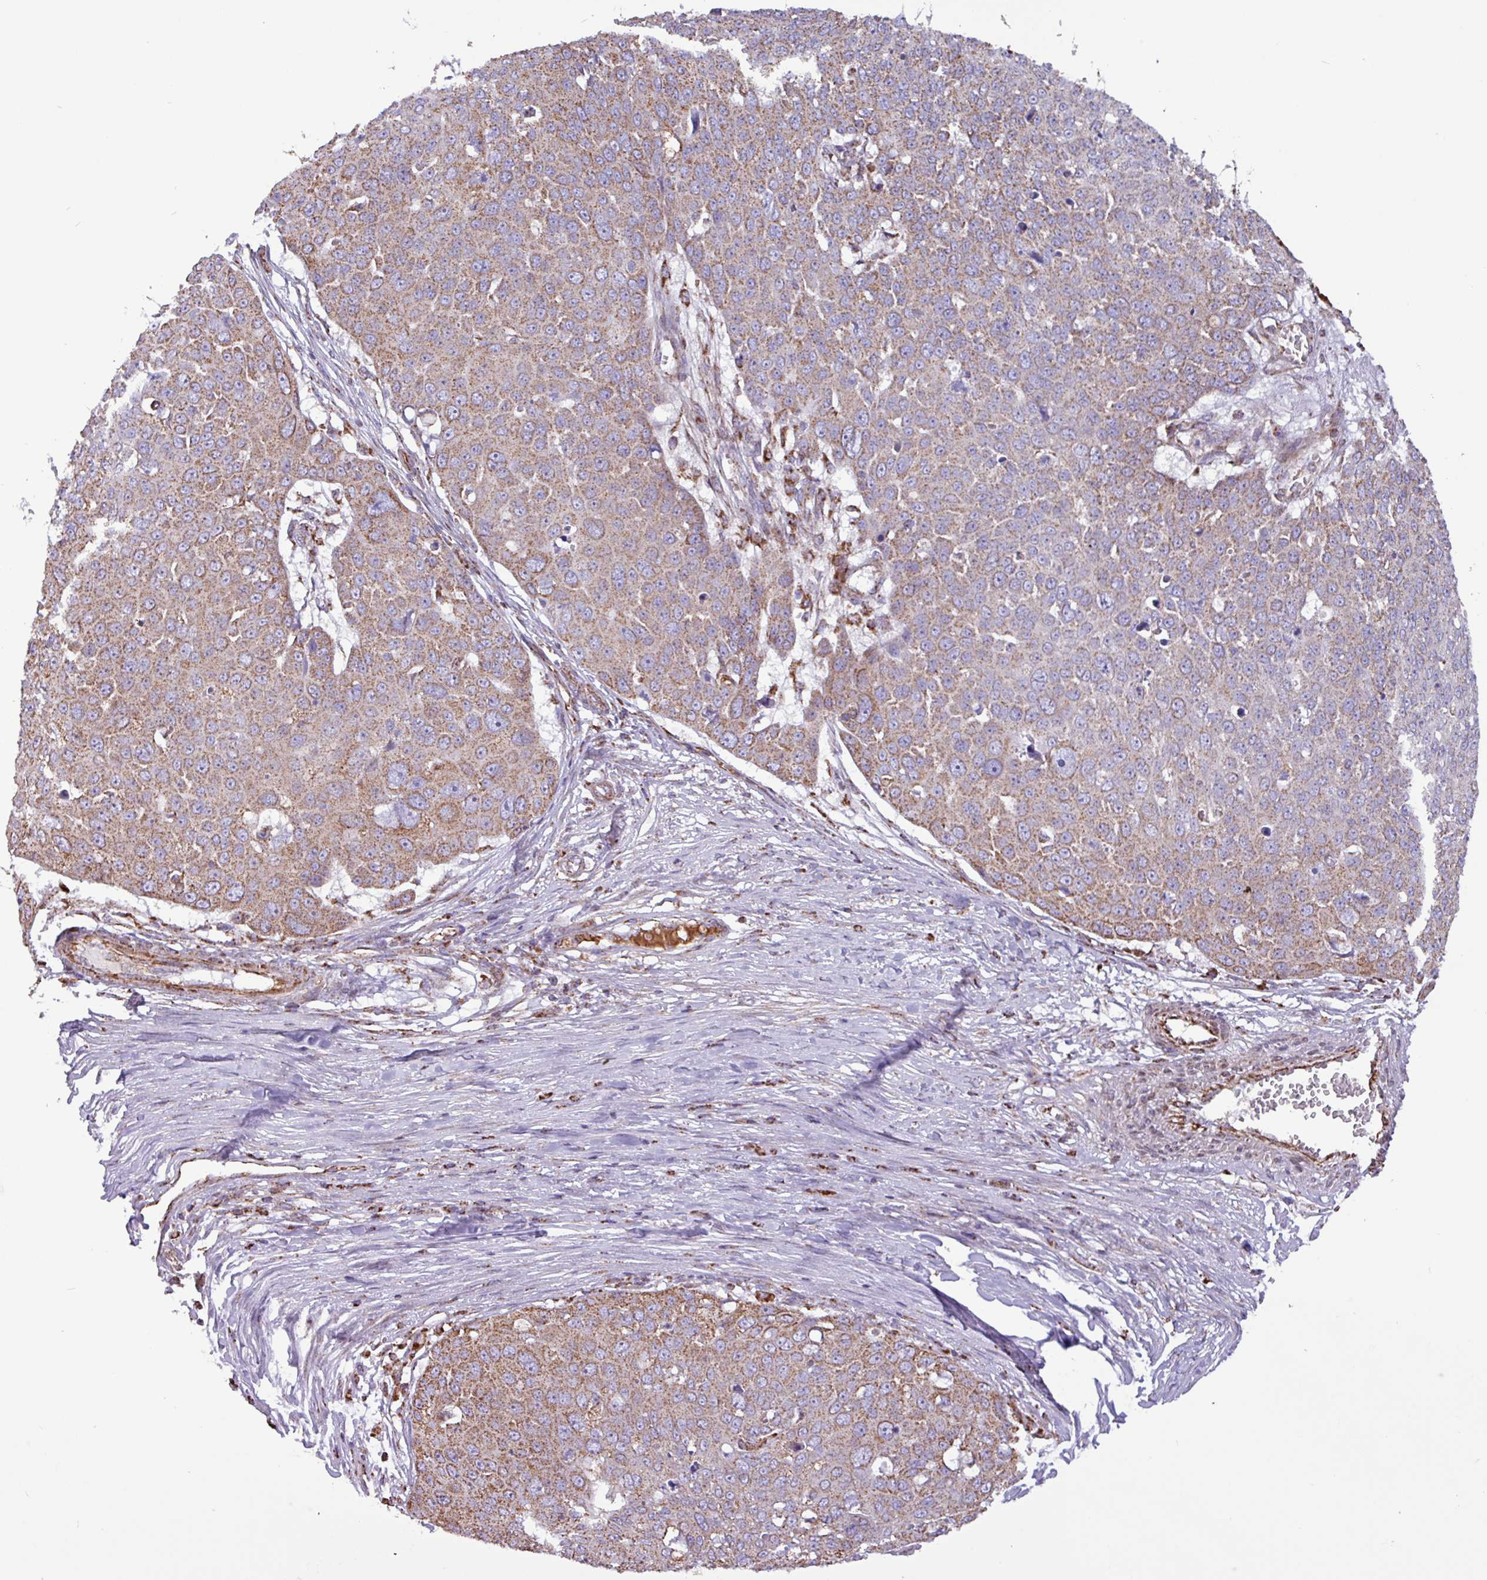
{"staining": {"intensity": "moderate", "quantity": ">75%", "location": "cytoplasmic/membranous"}, "tissue": "skin cancer", "cell_type": "Tumor cells", "image_type": "cancer", "snomed": [{"axis": "morphology", "description": "Squamous cell carcinoma, NOS"}, {"axis": "topography", "description": "Skin"}], "caption": "The immunohistochemical stain labels moderate cytoplasmic/membranous staining in tumor cells of skin squamous cell carcinoma tissue.", "gene": "RTL3", "patient": {"sex": "male", "age": 71}}